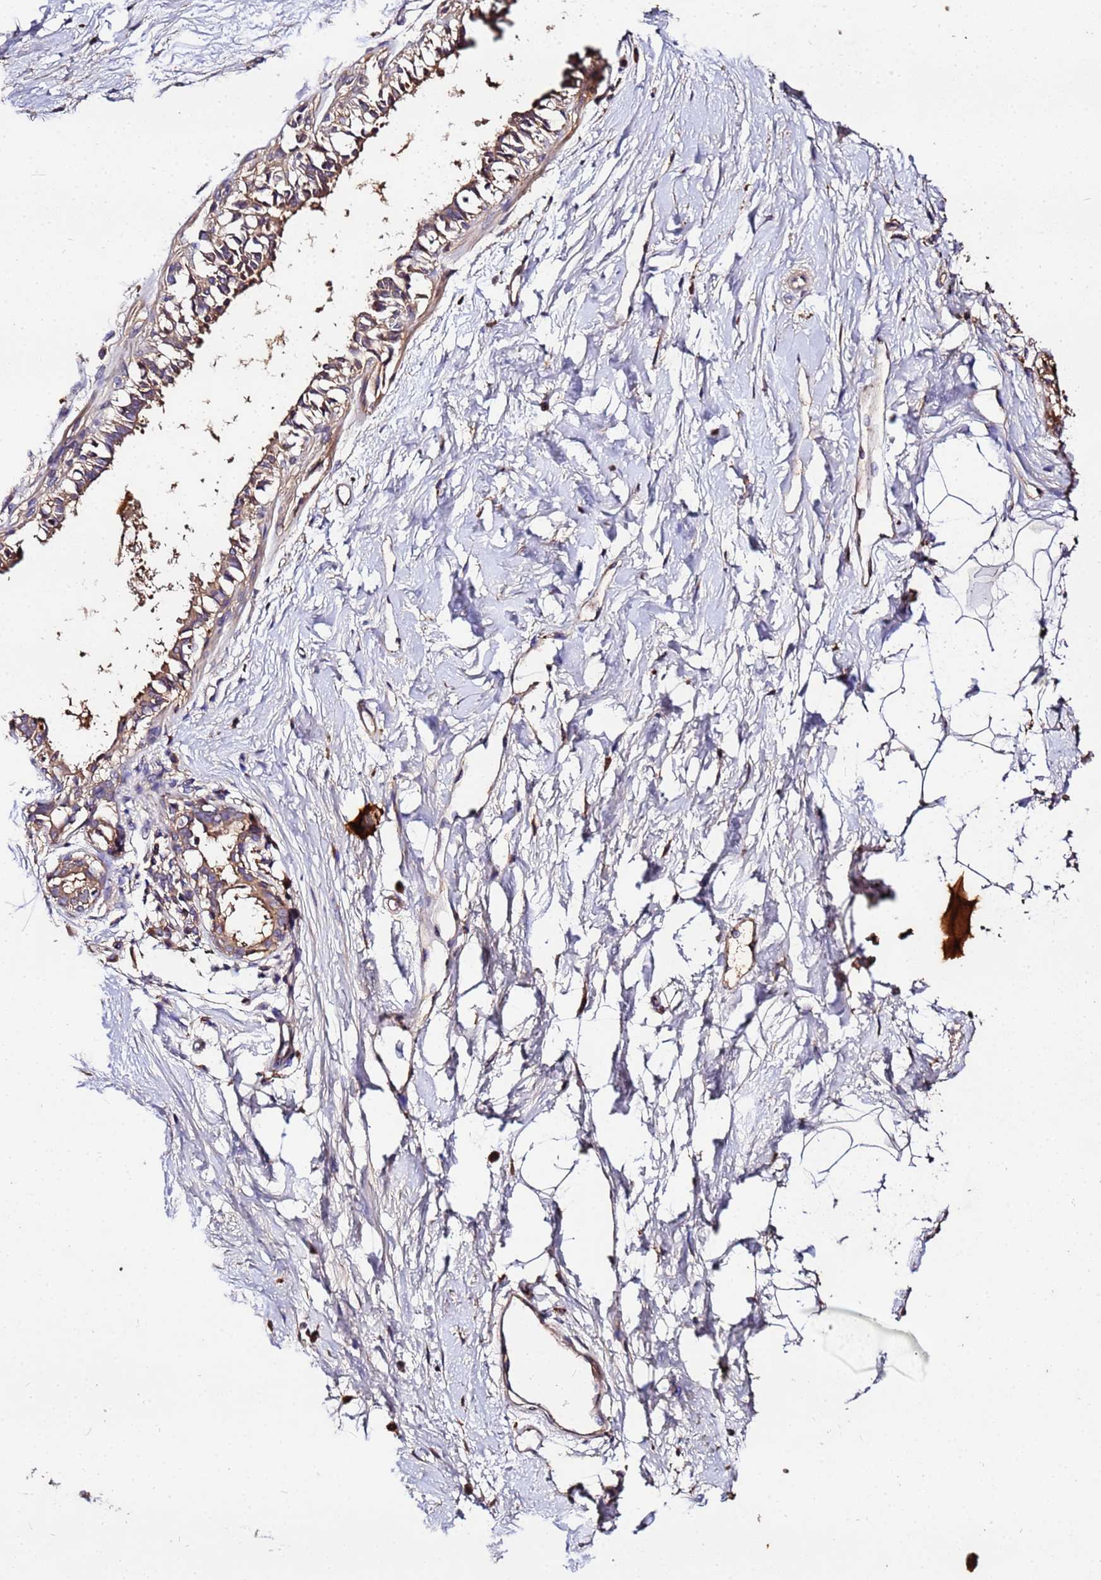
{"staining": {"intensity": "negative", "quantity": "none", "location": "none"}, "tissue": "breast", "cell_type": "Adipocytes", "image_type": "normal", "snomed": [{"axis": "morphology", "description": "Normal tissue, NOS"}, {"axis": "topography", "description": "Breast"}], "caption": "An image of human breast is negative for staining in adipocytes. (DAB (3,3'-diaminobenzidine) immunohistochemistry with hematoxylin counter stain).", "gene": "MTERF1", "patient": {"sex": "female", "age": 45}}